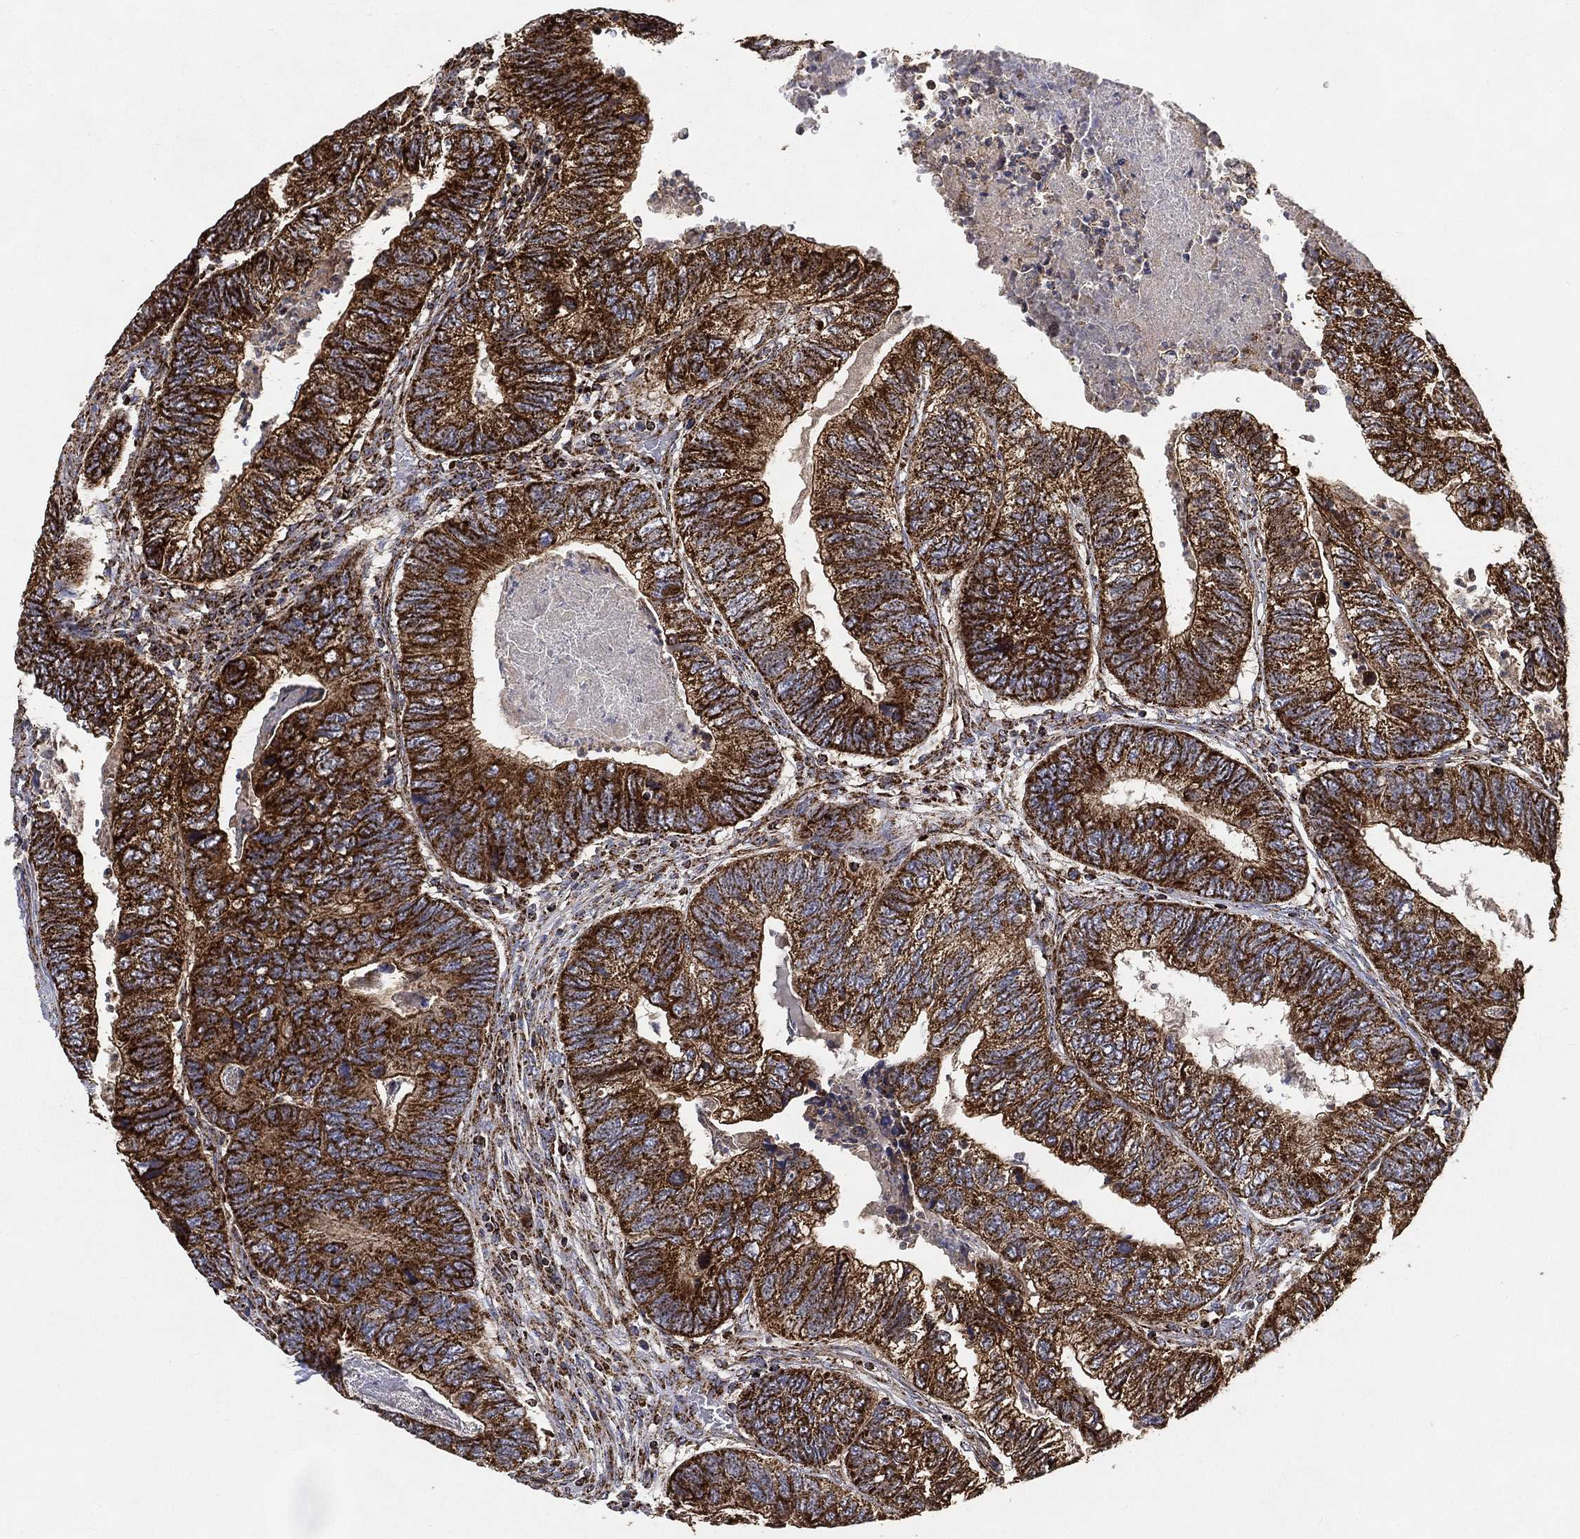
{"staining": {"intensity": "strong", "quantity": ">75%", "location": "cytoplasmic/membranous"}, "tissue": "colorectal cancer", "cell_type": "Tumor cells", "image_type": "cancer", "snomed": [{"axis": "morphology", "description": "Adenocarcinoma, NOS"}, {"axis": "topography", "description": "Colon"}], "caption": "Immunohistochemical staining of human colorectal cancer demonstrates strong cytoplasmic/membranous protein positivity in about >75% of tumor cells.", "gene": "SLC38A7", "patient": {"sex": "female", "age": 67}}